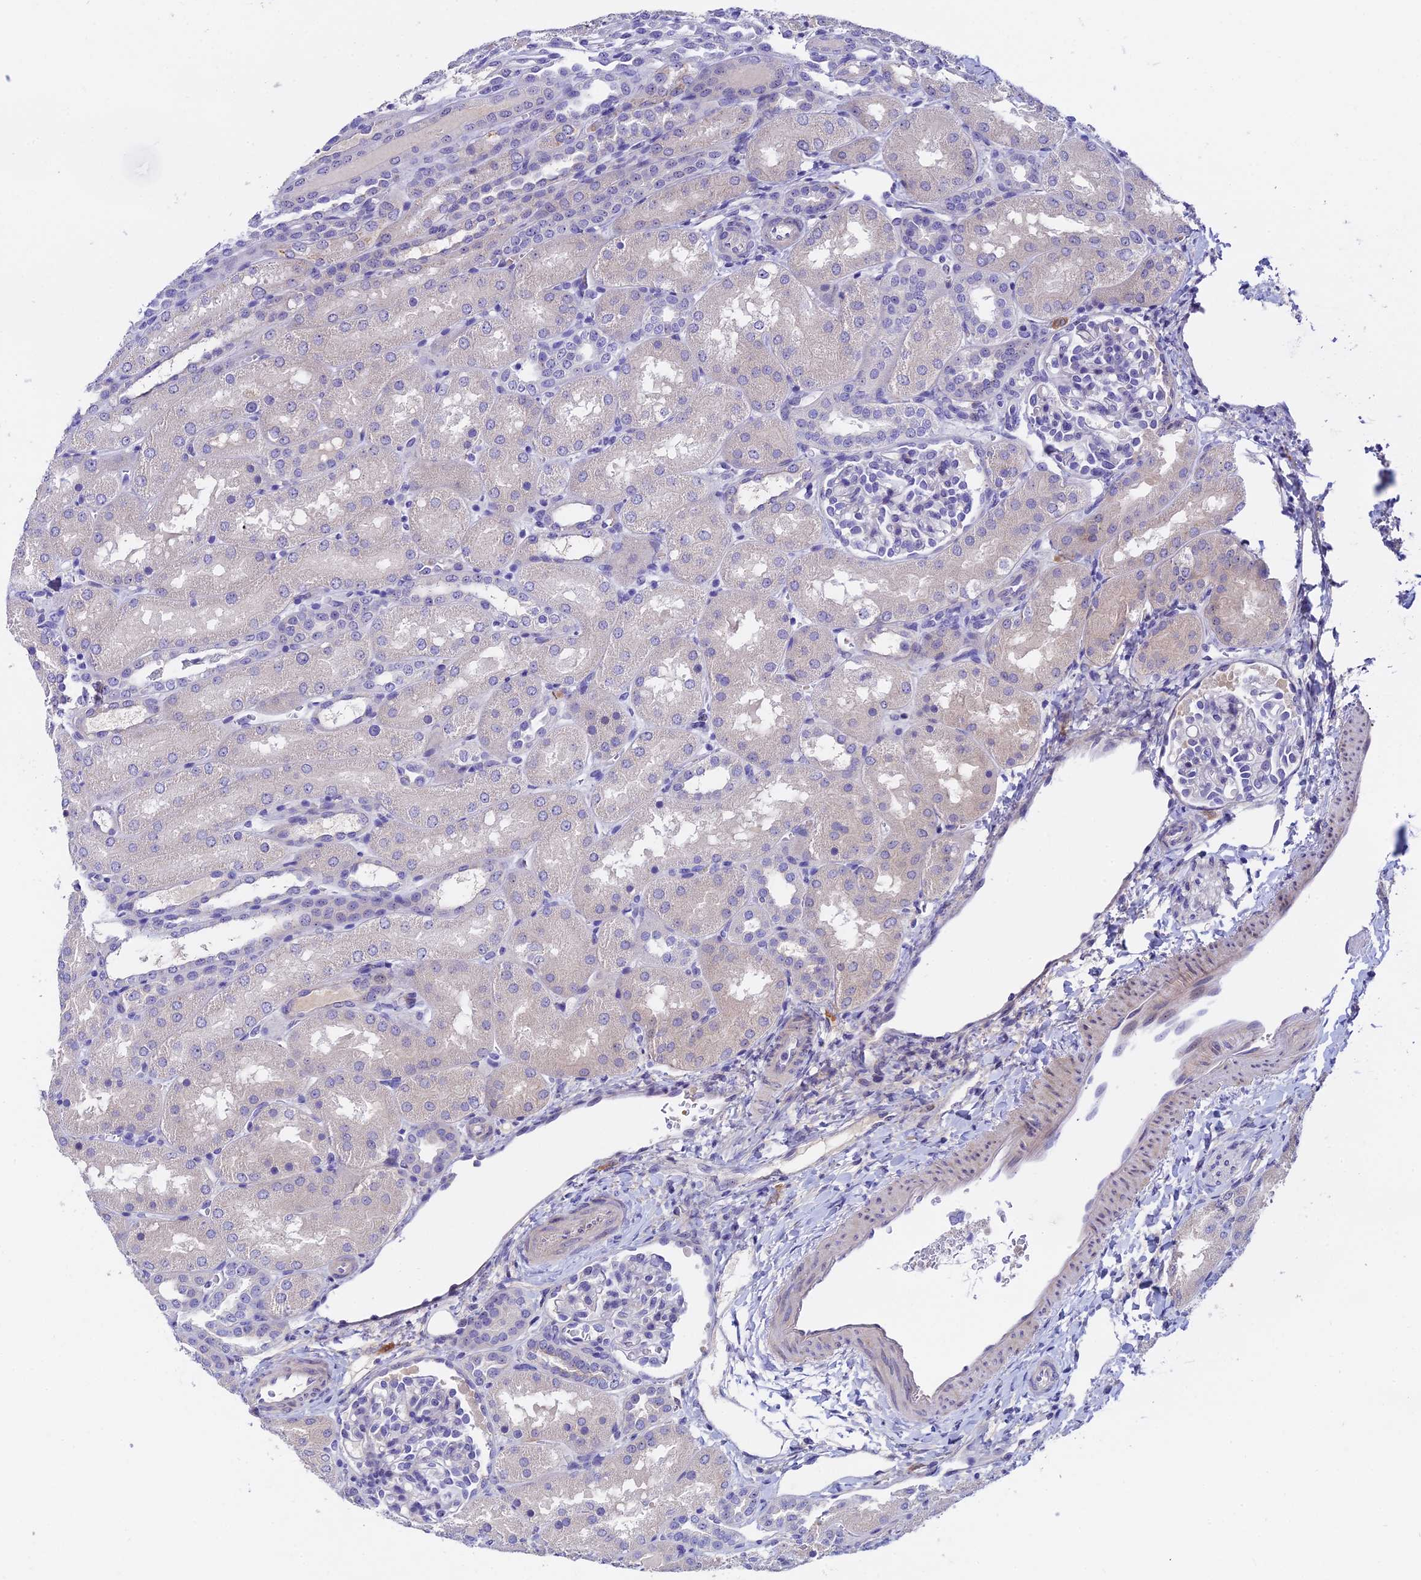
{"staining": {"intensity": "negative", "quantity": "none", "location": "none"}, "tissue": "kidney", "cell_type": "Cells in glomeruli", "image_type": "normal", "snomed": [{"axis": "morphology", "description": "Normal tissue, NOS"}, {"axis": "topography", "description": "Kidney"}], "caption": "IHC photomicrograph of unremarkable human kidney stained for a protein (brown), which shows no staining in cells in glomeruli.", "gene": "DUSP29", "patient": {"sex": "male", "age": 1}}